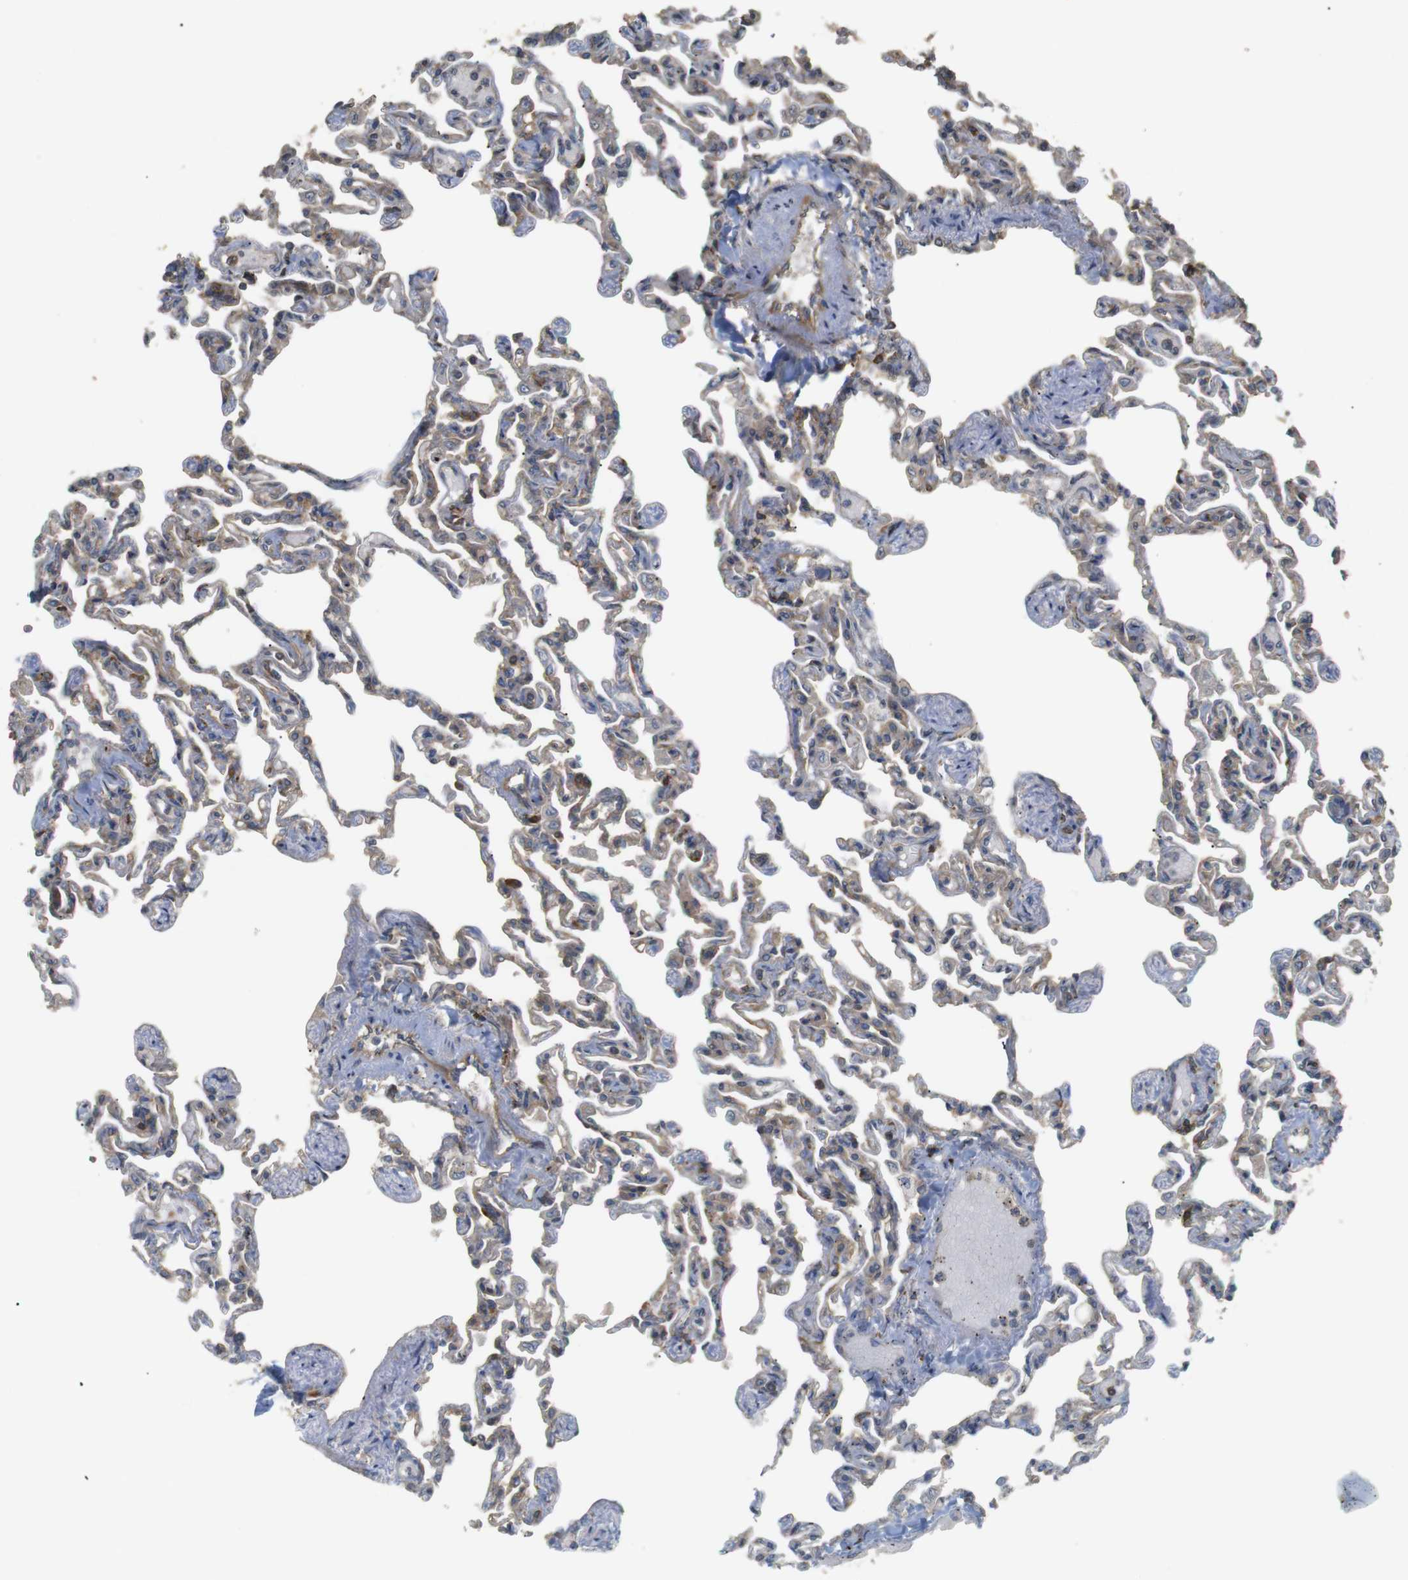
{"staining": {"intensity": "moderate", "quantity": "25%-75%", "location": "cytoplasmic/membranous"}, "tissue": "lung", "cell_type": "Alveolar cells", "image_type": "normal", "snomed": [{"axis": "morphology", "description": "Normal tissue, NOS"}, {"axis": "topography", "description": "Lung"}], "caption": "Immunohistochemical staining of benign lung demonstrates 25%-75% levels of moderate cytoplasmic/membranous protein staining in about 25%-75% of alveolar cells. Immunohistochemistry (ihc) stains the protein in brown and the nuclei are stained blue.", "gene": "KSR1", "patient": {"sex": "male", "age": 21}}